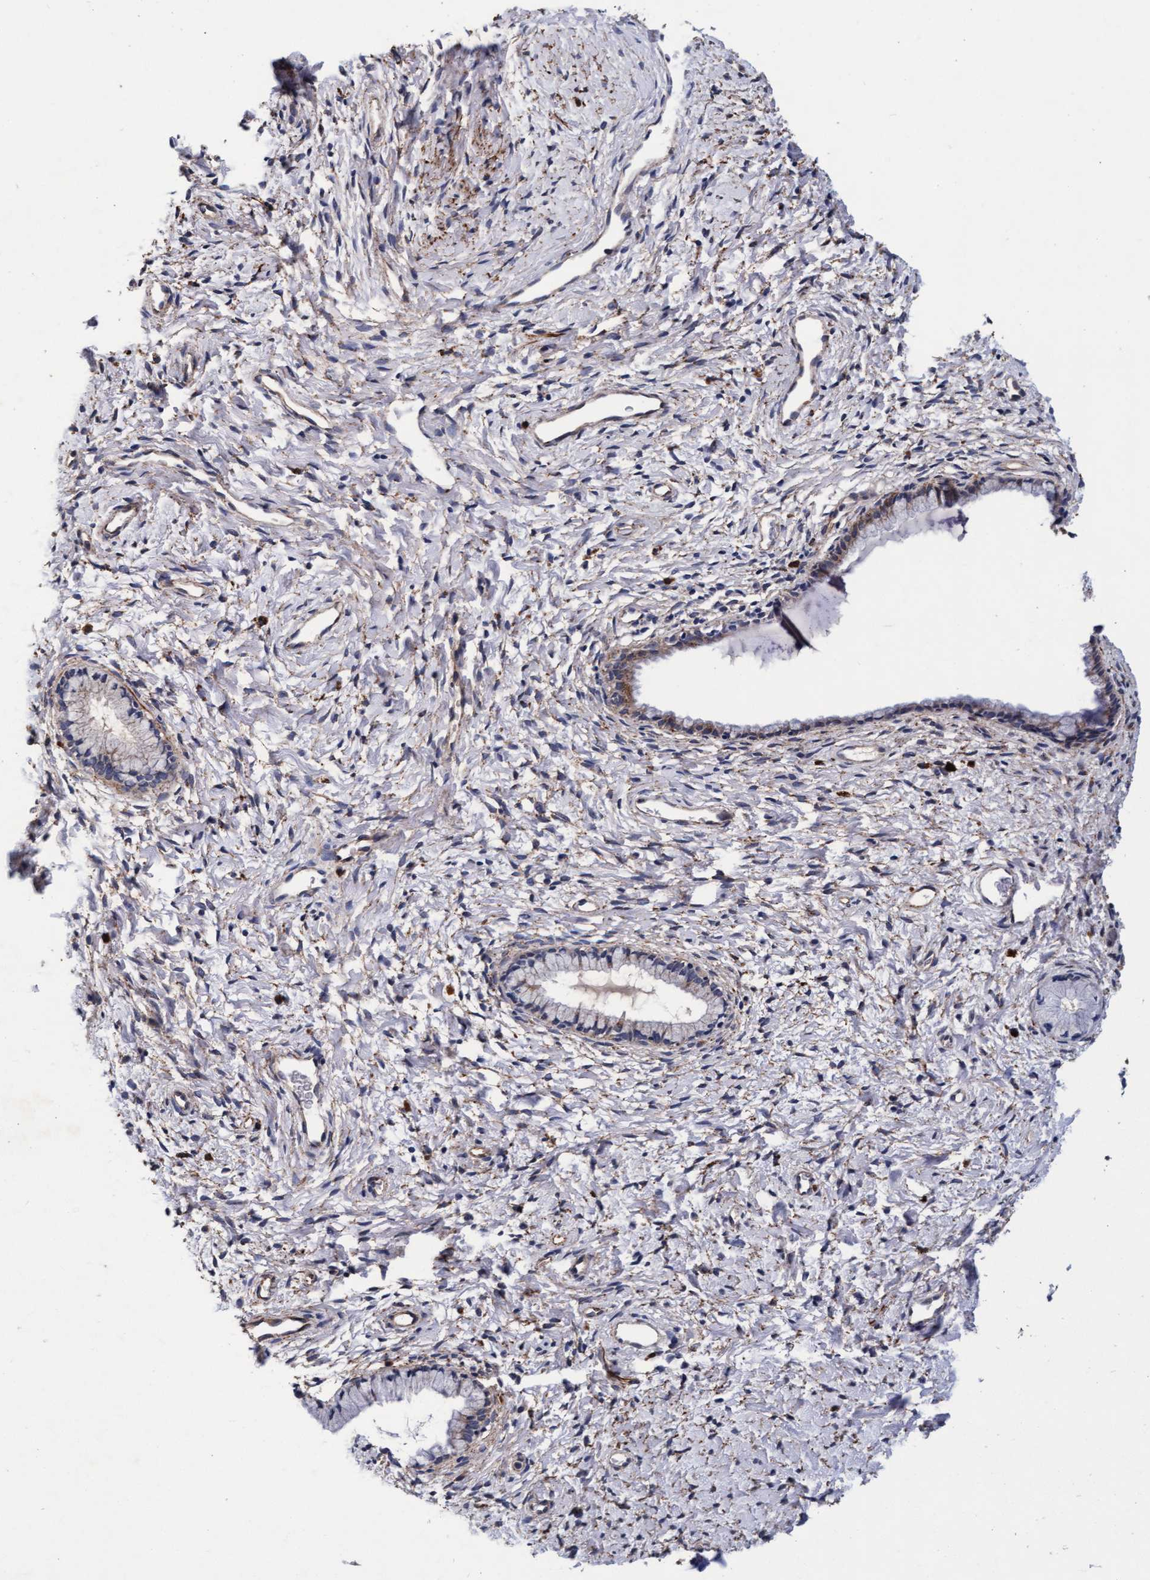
{"staining": {"intensity": "weak", "quantity": "<25%", "location": "cytoplasmic/membranous"}, "tissue": "cervix", "cell_type": "Glandular cells", "image_type": "normal", "snomed": [{"axis": "morphology", "description": "Normal tissue, NOS"}, {"axis": "topography", "description": "Cervix"}], "caption": "The immunohistochemistry (IHC) histopathology image has no significant staining in glandular cells of cervix. Brightfield microscopy of immunohistochemistry (IHC) stained with DAB (3,3'-diaminobenzidine) (brown) and hematoxylin (blue), captured at high magnification.", "gene": "CPQ", "patient": {"sex": "female", "age": 72}}